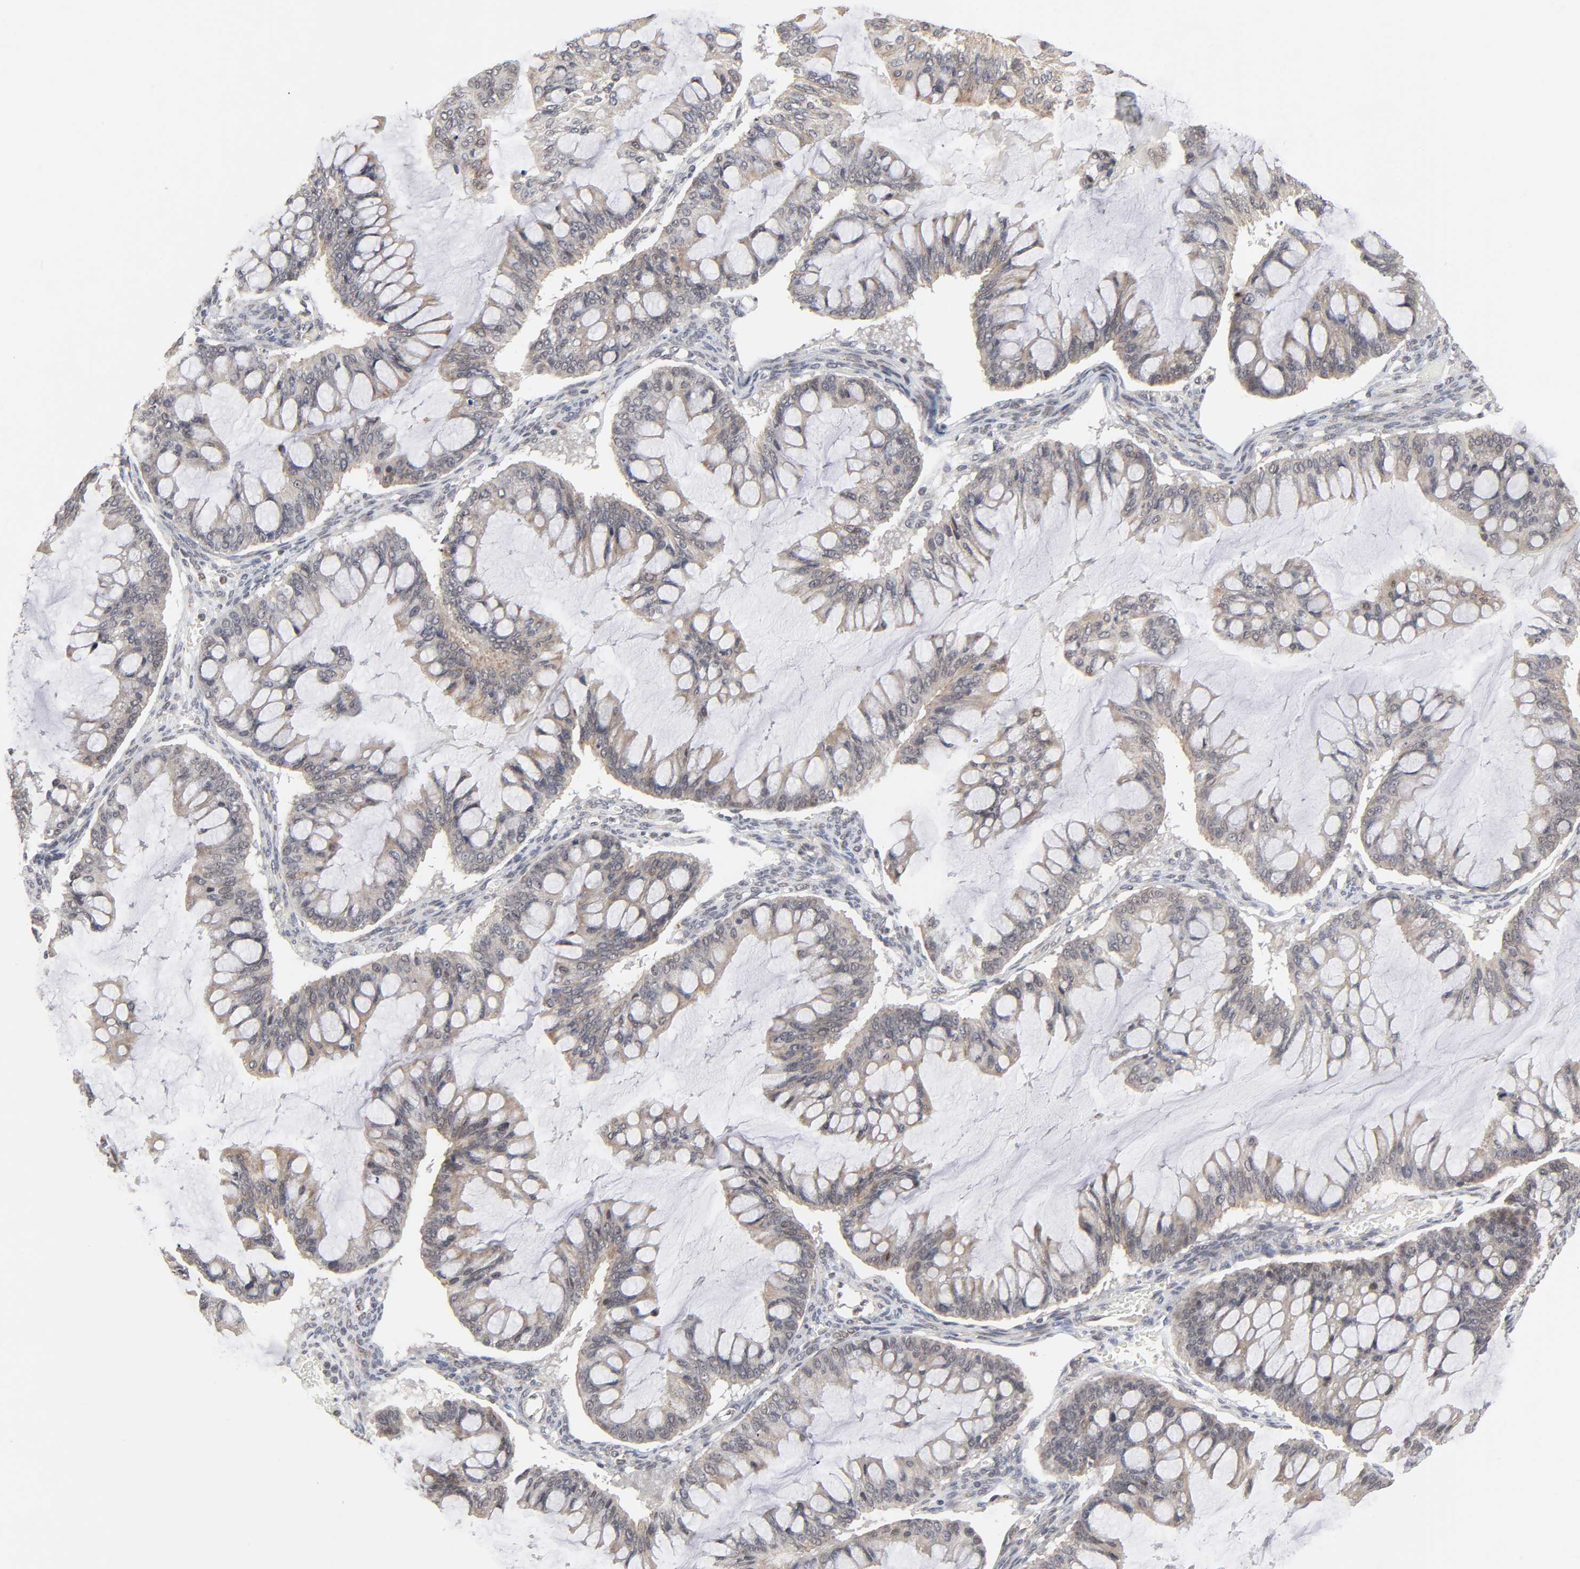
{"staining": {"intensity": "moderate", "quantity": ">75%", "location": "cytoplasmic/membranous"}, "tissue": "ovarian cancer", "cell_type": "Tumor cells", "image_type": "cancer", "snomed": [{"axis": "morphology", "description": "Cystadenocarcinoma, mucinous, NOS"}, {"axis": "topography", "description": "Ovary"}], "caption": "The histopathology image shows staining of mucinous cystadenocarcinoma (ovarian), revealing moderate cytoplasmic/membranous protein positivity (brown color) within tumor cells.", "gene": "AUH", "patient": {"sex": "female", "age": 73}}